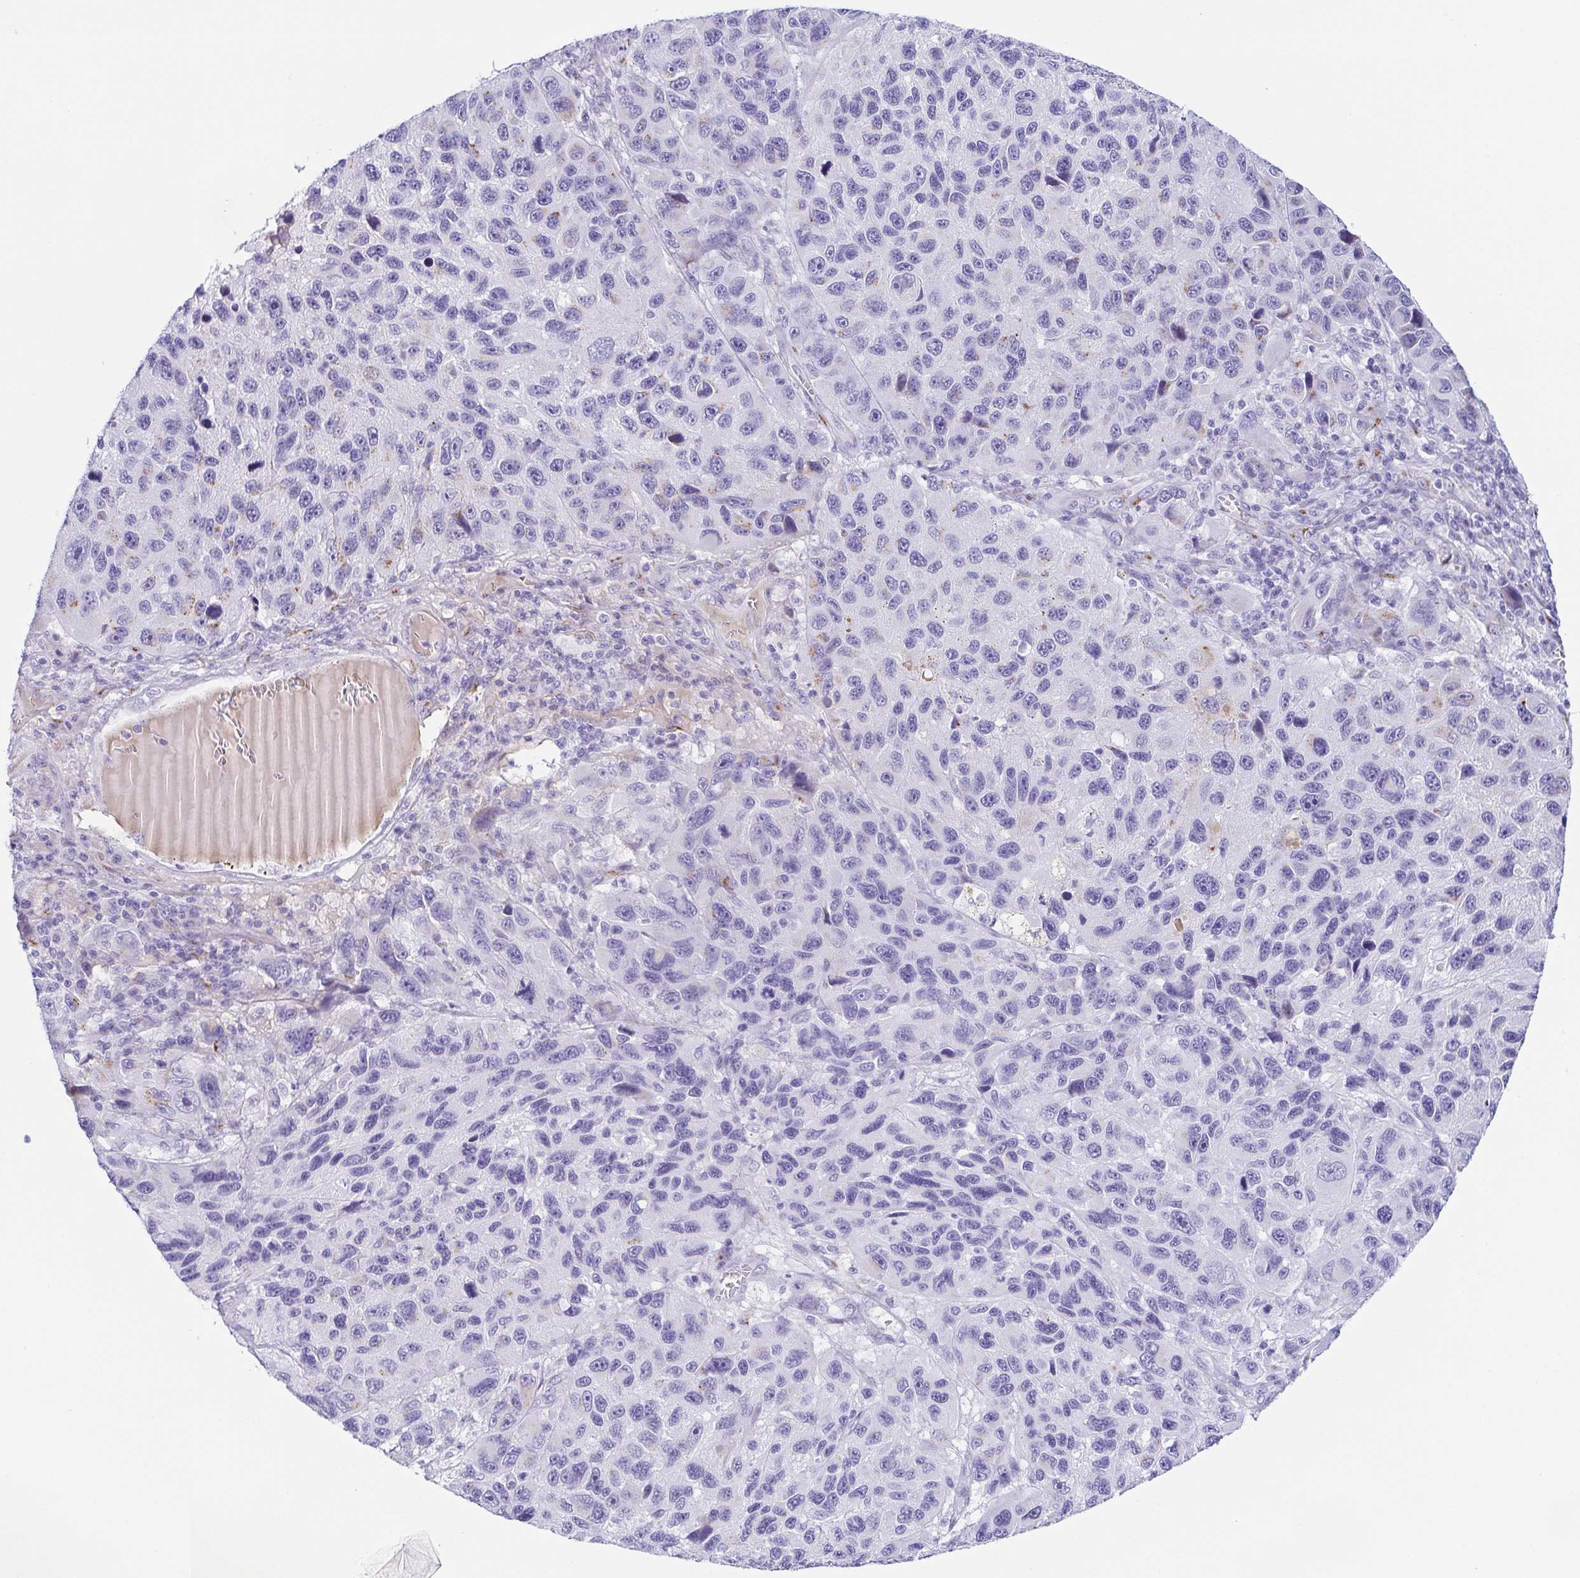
{"staining": {"intensity": "negative", "quantity": "none", "location": "none"}, "tissue": "melanoma", "cell_type": "Tumor cells", "image_type": "cancer", "snomed": [{"axis": "morphology", "description": "Malignant melanoma, NOS"}, {"axis": "topography", "description": "Skin"}], "caption": "This is a image of immunohistochemistry staining of malignant melanoma, which shows no staining in tumor cells.", "gene": "LDLRAD1", "patient": {"sex": "male", "age": 53}}